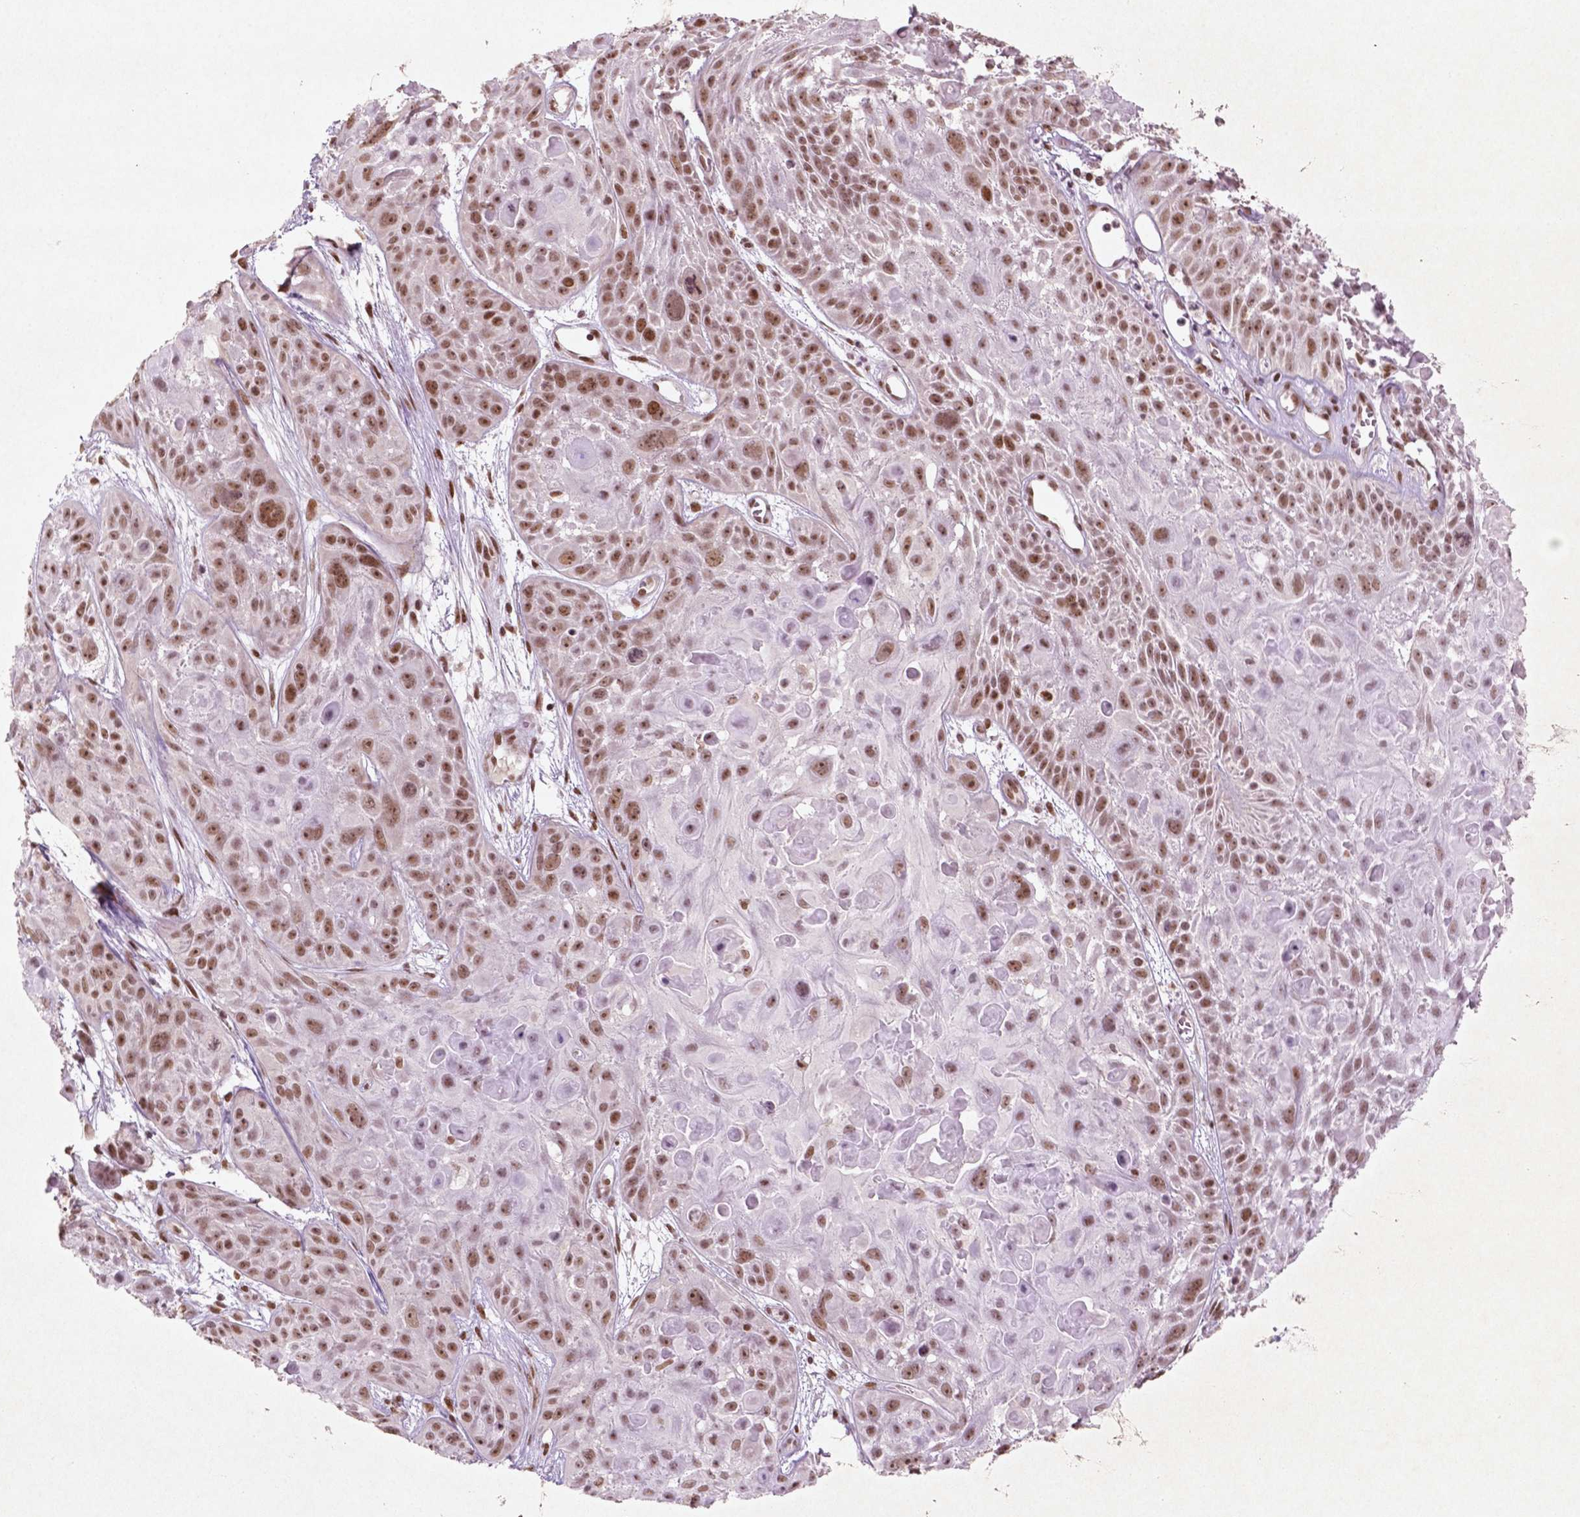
{"staining": {"intensity": "moderate", "quantity": ">75%", "location": "nuclear"}, "tissue": "skin cancer", "cell_type": "Tumor cells", "image_type": "cancer", "snomed": [{"axis": "morphology", "description": "Squamous cell carcinoma, NOS"}, {"axis": "topography", "description": "Skin"}, {"axis": "topography", "description": "Anal"}], "caption": "The immunohistochemical stain highlights moderate nuclear staining in tumor cells of skin squamous cell carcinoma tissue. The protein of interest is shown in brown color, while the nuclei are stained blue.", "gene": "HMG20B", "patient": {"sex": "female", "age": 75}}